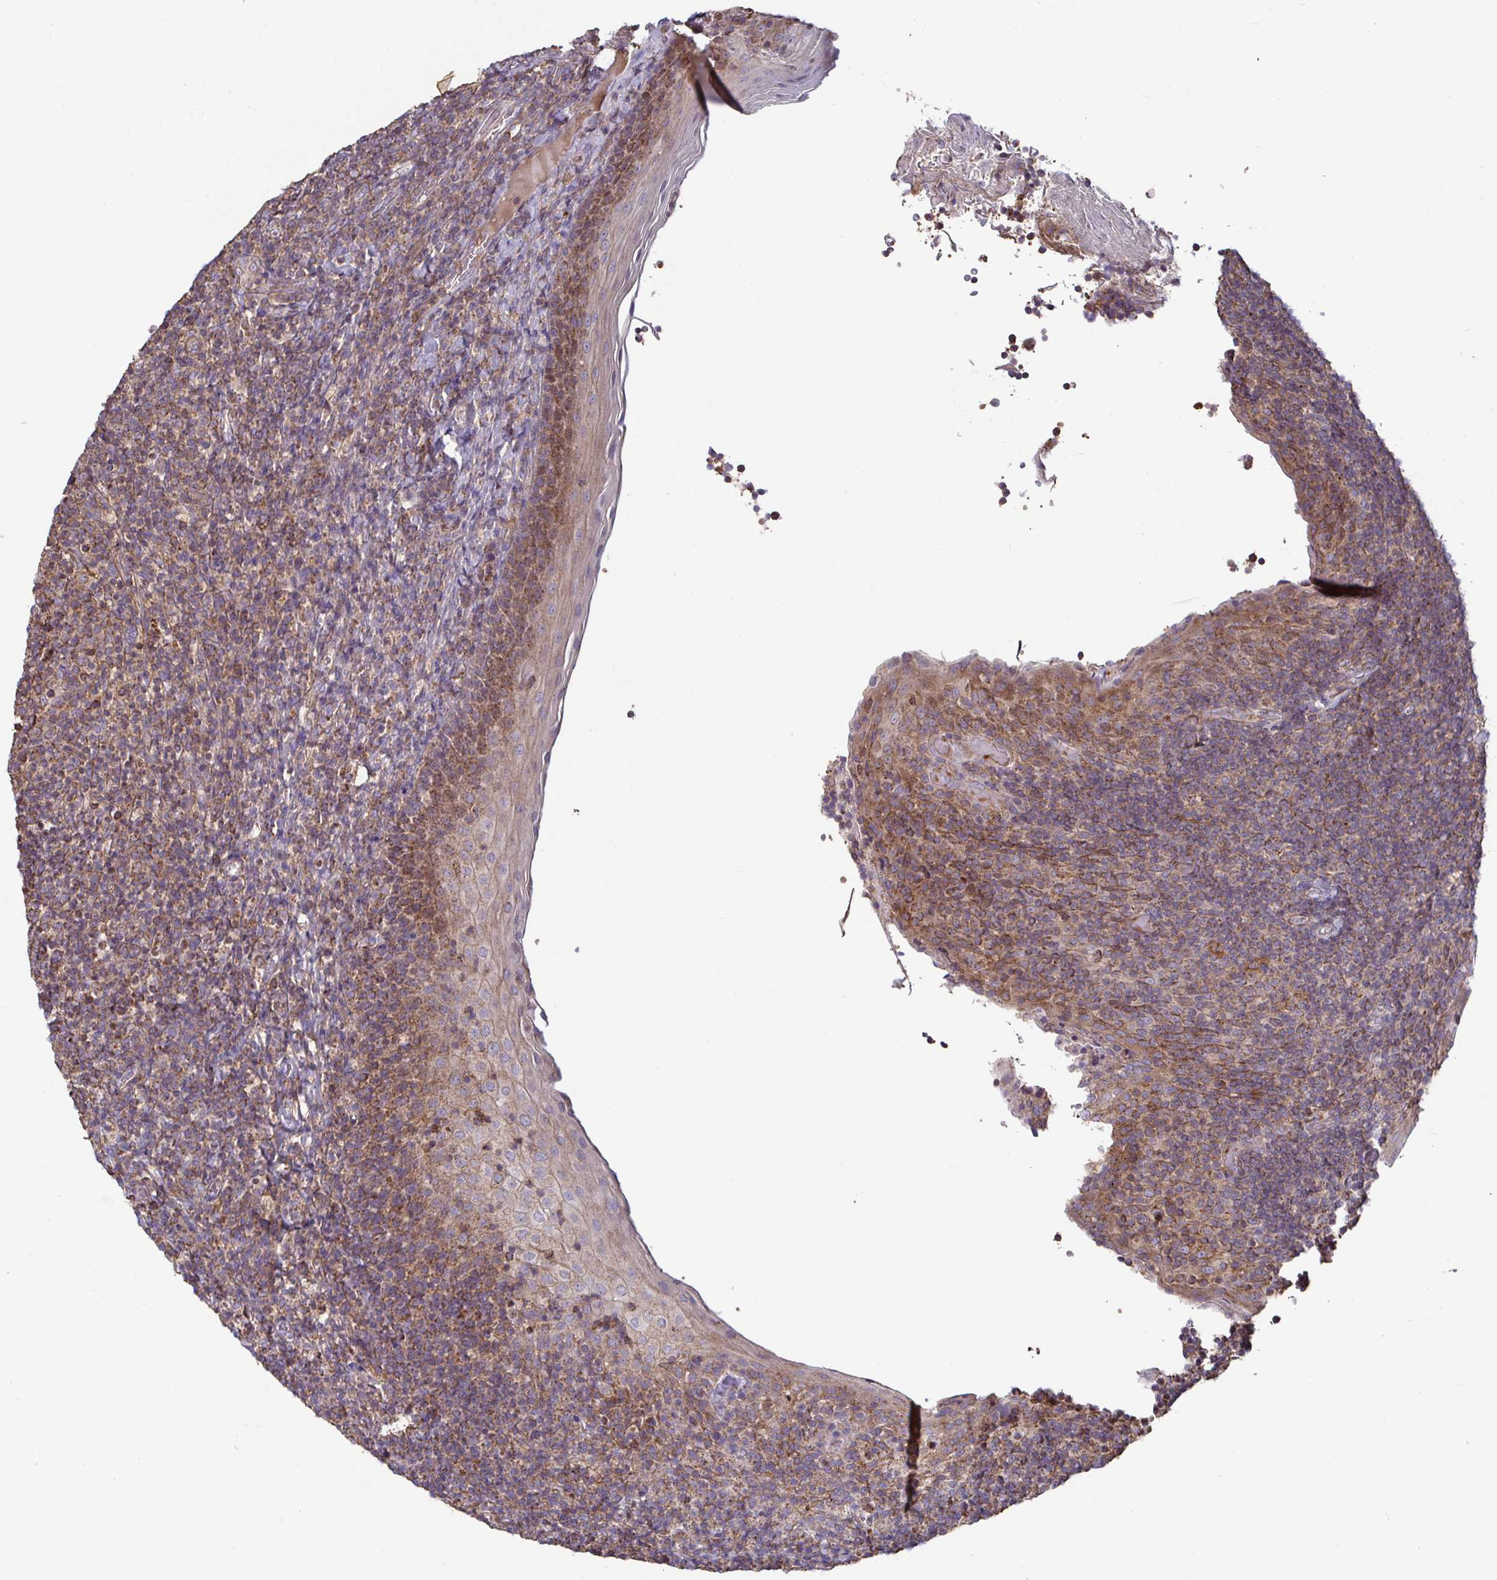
{"staining": {"intensity": "moderate", "quantity": "25%-75%", "location": "cytoplasmic/membranous"}, "tissue": "tonsil", "cell_type": "Germinal center cells", "image_type": "normal", "snomed": [{"axis": "morphology", "description": "Normal tissue, NOS"}, {"axis": "topography", "description": "Tonsil"}], "caption": "Protein staining exhibits moderate cytoplasmic/membranous expression in approximately 25%-75% of germinal center cells in unremarkable tonsil.", "gene": "SPRY1", "patient": {"sex": "female", "age": 10}}